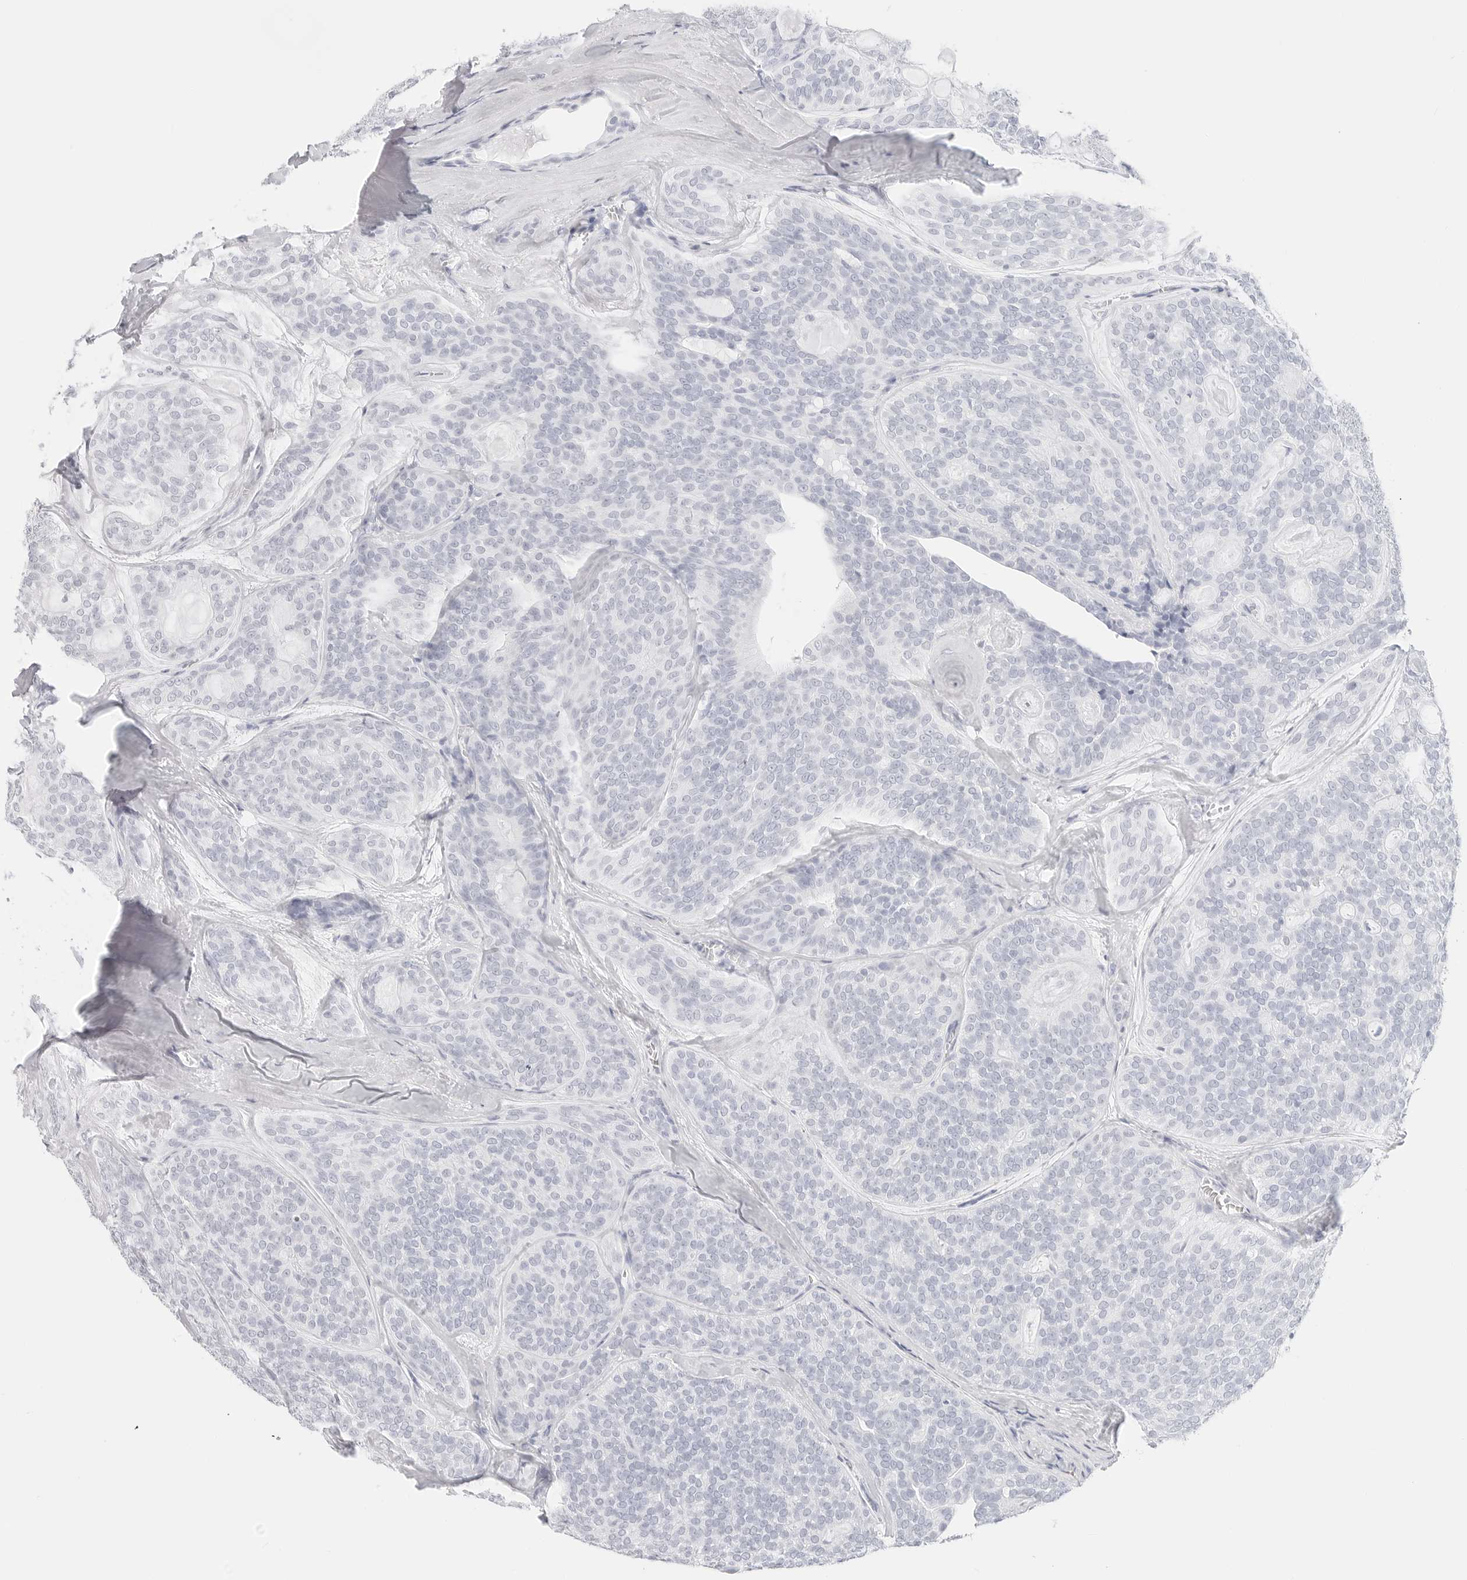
{"staining": {"intensity": "negative", "quantity": "none", "location": "none"}, "tissue": "head and neck cancer", "cell_type": "Tumor cells", "image_type": "cancer", "snomed": [{"axis": "morphology", "description": "Adenocarcinoma, NOS"}, {"axis": "topography", "description": "Head-Neck"}], "caption": "The histopathology image reveals no staining of tumor cells in head and neck adenocarcinoma. The staining is performed using DAB (3,3'-diaminobenzidine) brown chromogen with nuclei counter-stained in using hematoxylin.", "gene": "TFF2", "patient": {"sex": "male", "age": 66}}